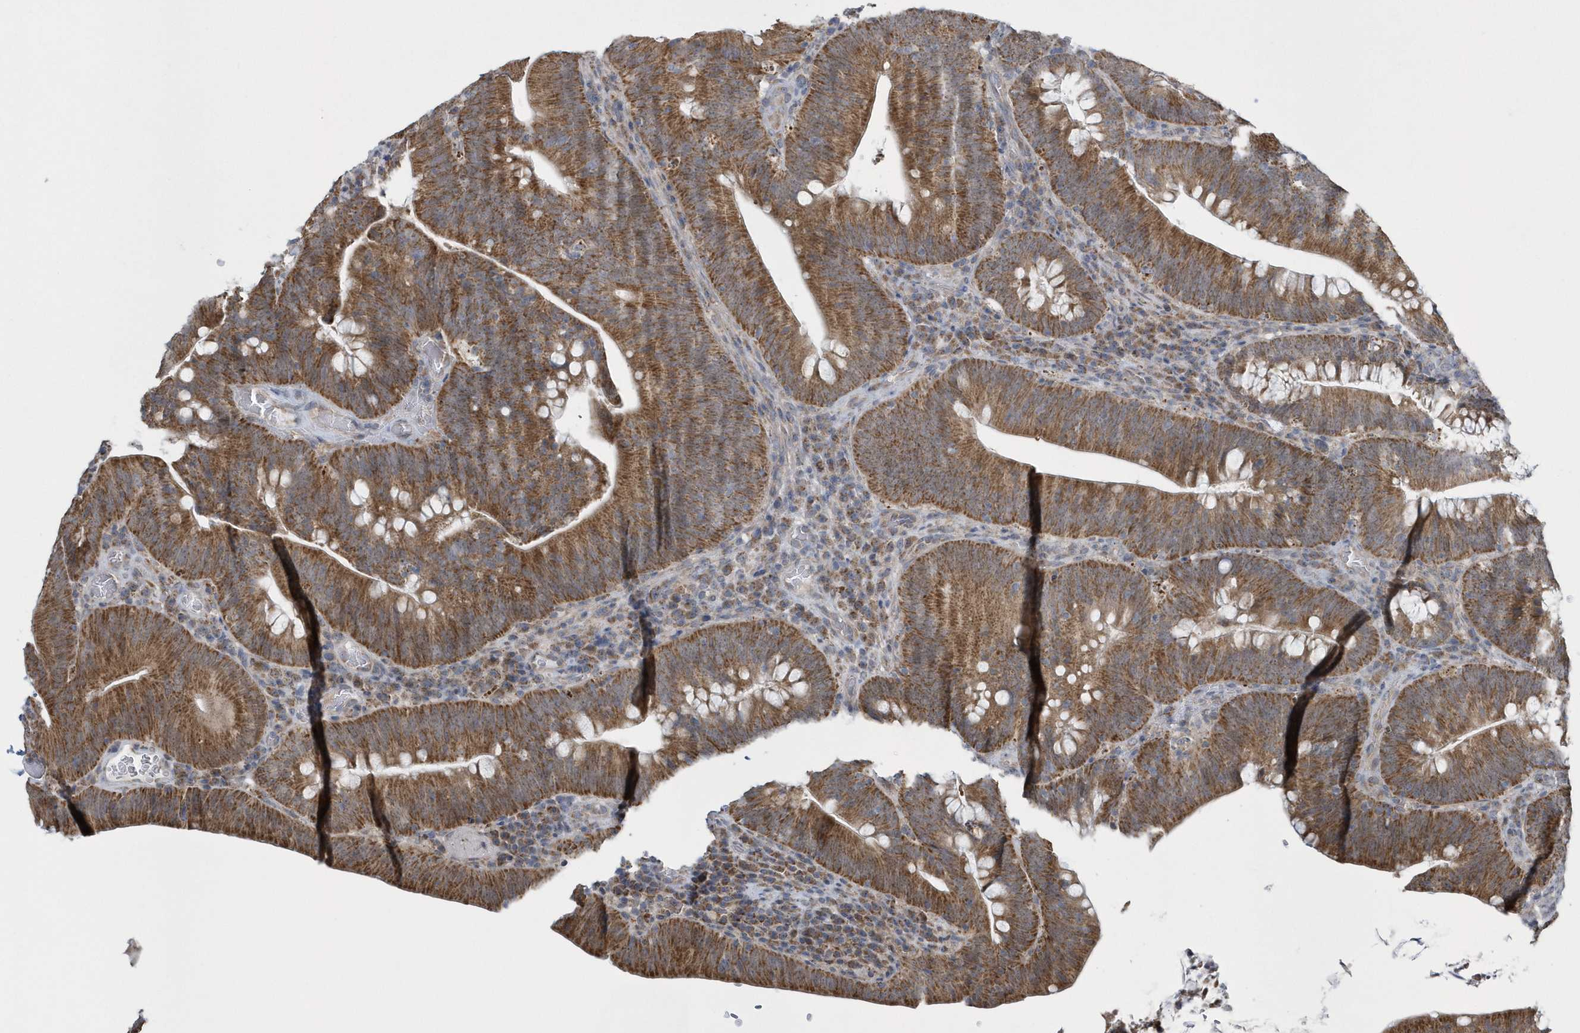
{"staining": {"intensity": "strong", "quantity": ">75%", "location": "cytoplasmic/membranous"}, "tissue": "colorectal cancer", "cell_type": "Tumor cells", "image_type": "cancer", "snomed": [{"axis": "morphology", "description": "Normal tissue, NOS"}, {"axis": "topography", "description": "Colon"}], "caption": "Immunohistochemistry micrograph of neoplastic tissue: colorectal cancer stained using immunohistochemistry shows high levels of strong protein expression localized specifically in the cytoplasmic/membranous of tumor cells, appearing as a cytoplasmic/membranous brown color.", "gene": "SLX9", "patient": {"sex": "female", "age": 82}}